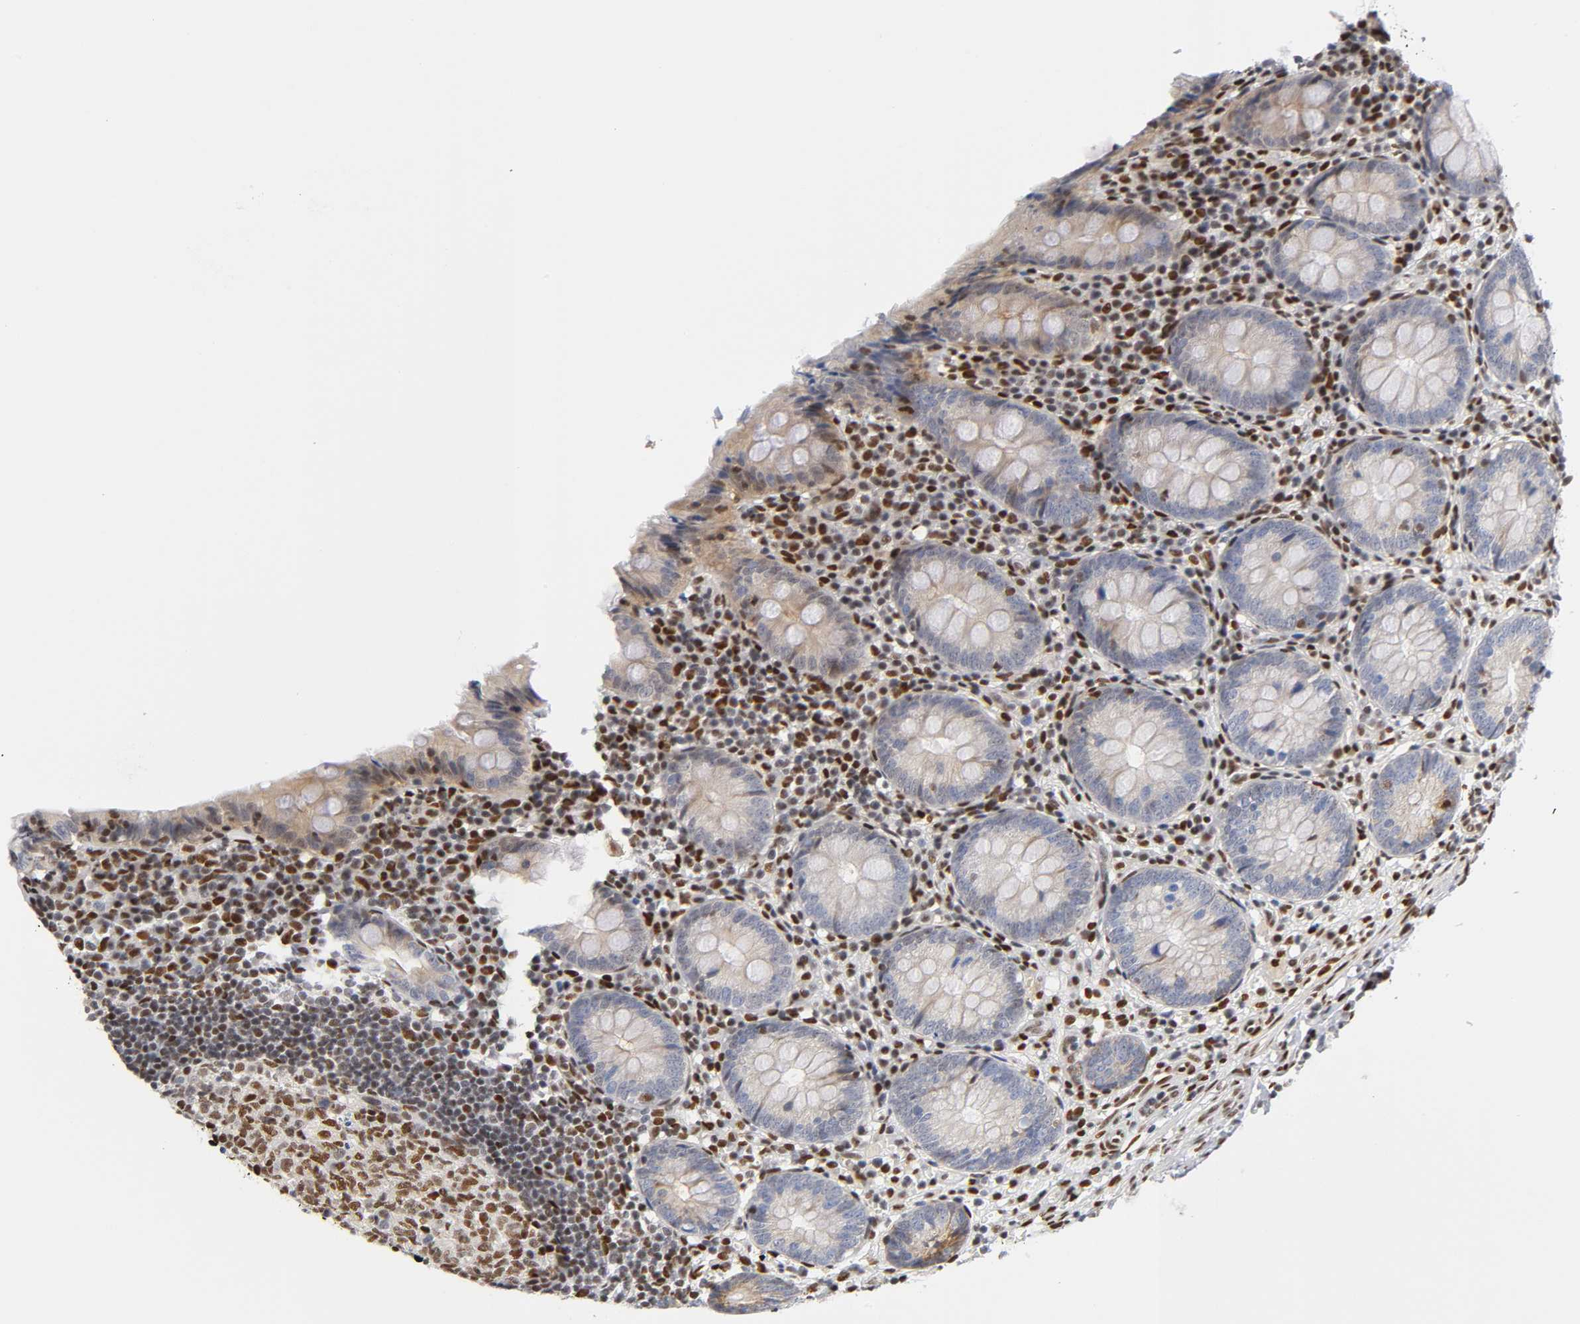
{"staining": {"intensity": "moderate", "quantity": "<25%", "location": "cytoplasmic/membranous,nuclear"}, "tissue": "appendix", "cell_type": "Glandular cells", "image_type": "normal", "snomed": [{"axis": "morphology", "description": "Normal tissue, NOS"}, {"axis": "topography", "description": "Appendix"}], "caption": "Immunohistochemistry photomicrograph of benign appendix: human appendix stained using immunohistochemistry displays low levels of moderate protein expression localized specifically in the cytoplasmic/membranous,nuclear of glandular cells, appearing as a cytoplasmic/membranous,nuclear brown color.", "gene": "NR3C1", "patient": {"sex": "female", "age": 10}}